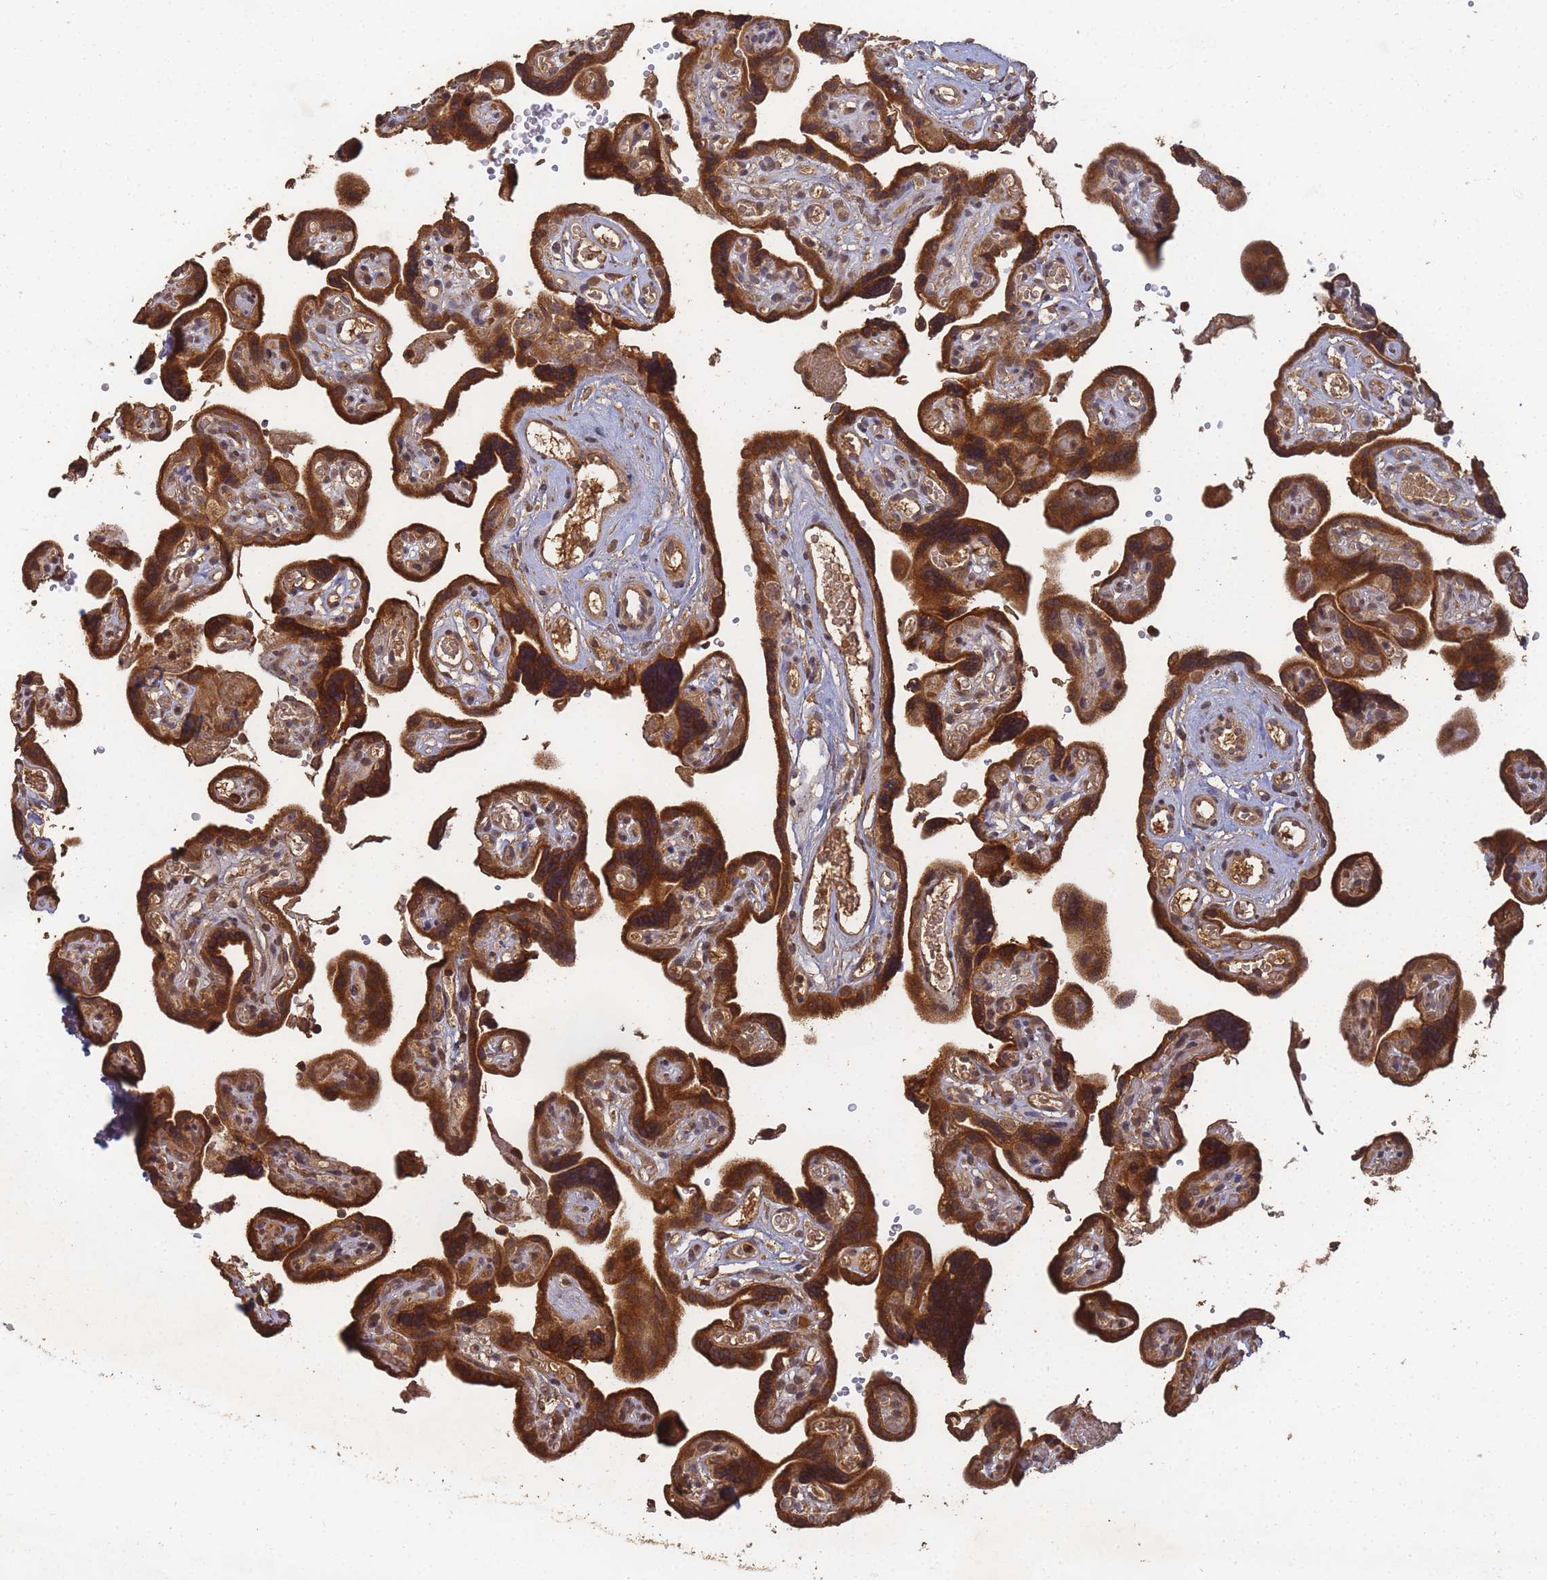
{"staining": {"intensity": "strong", "quantity": ">75%", "location": "cytoplasmic/membranous"}, "tissue": "placenta", "cell_type": "Trophoblastic cells", "image_type": "normal", "snomed": [{"axis": "morphology", "description": "Normal tissue, NOS"}, {"axis": "topography", "description": "Placenta"}], "caption": "Protein analysis of benign placenta demonstrates strong cytoplasmic/membranous staining in about >75% of trophoblastic cells. (DAB IHC with brightfield microscopy, high magnification).", "gene": "ALKBH1", "patient": {"sex": "female", "age": 30}}